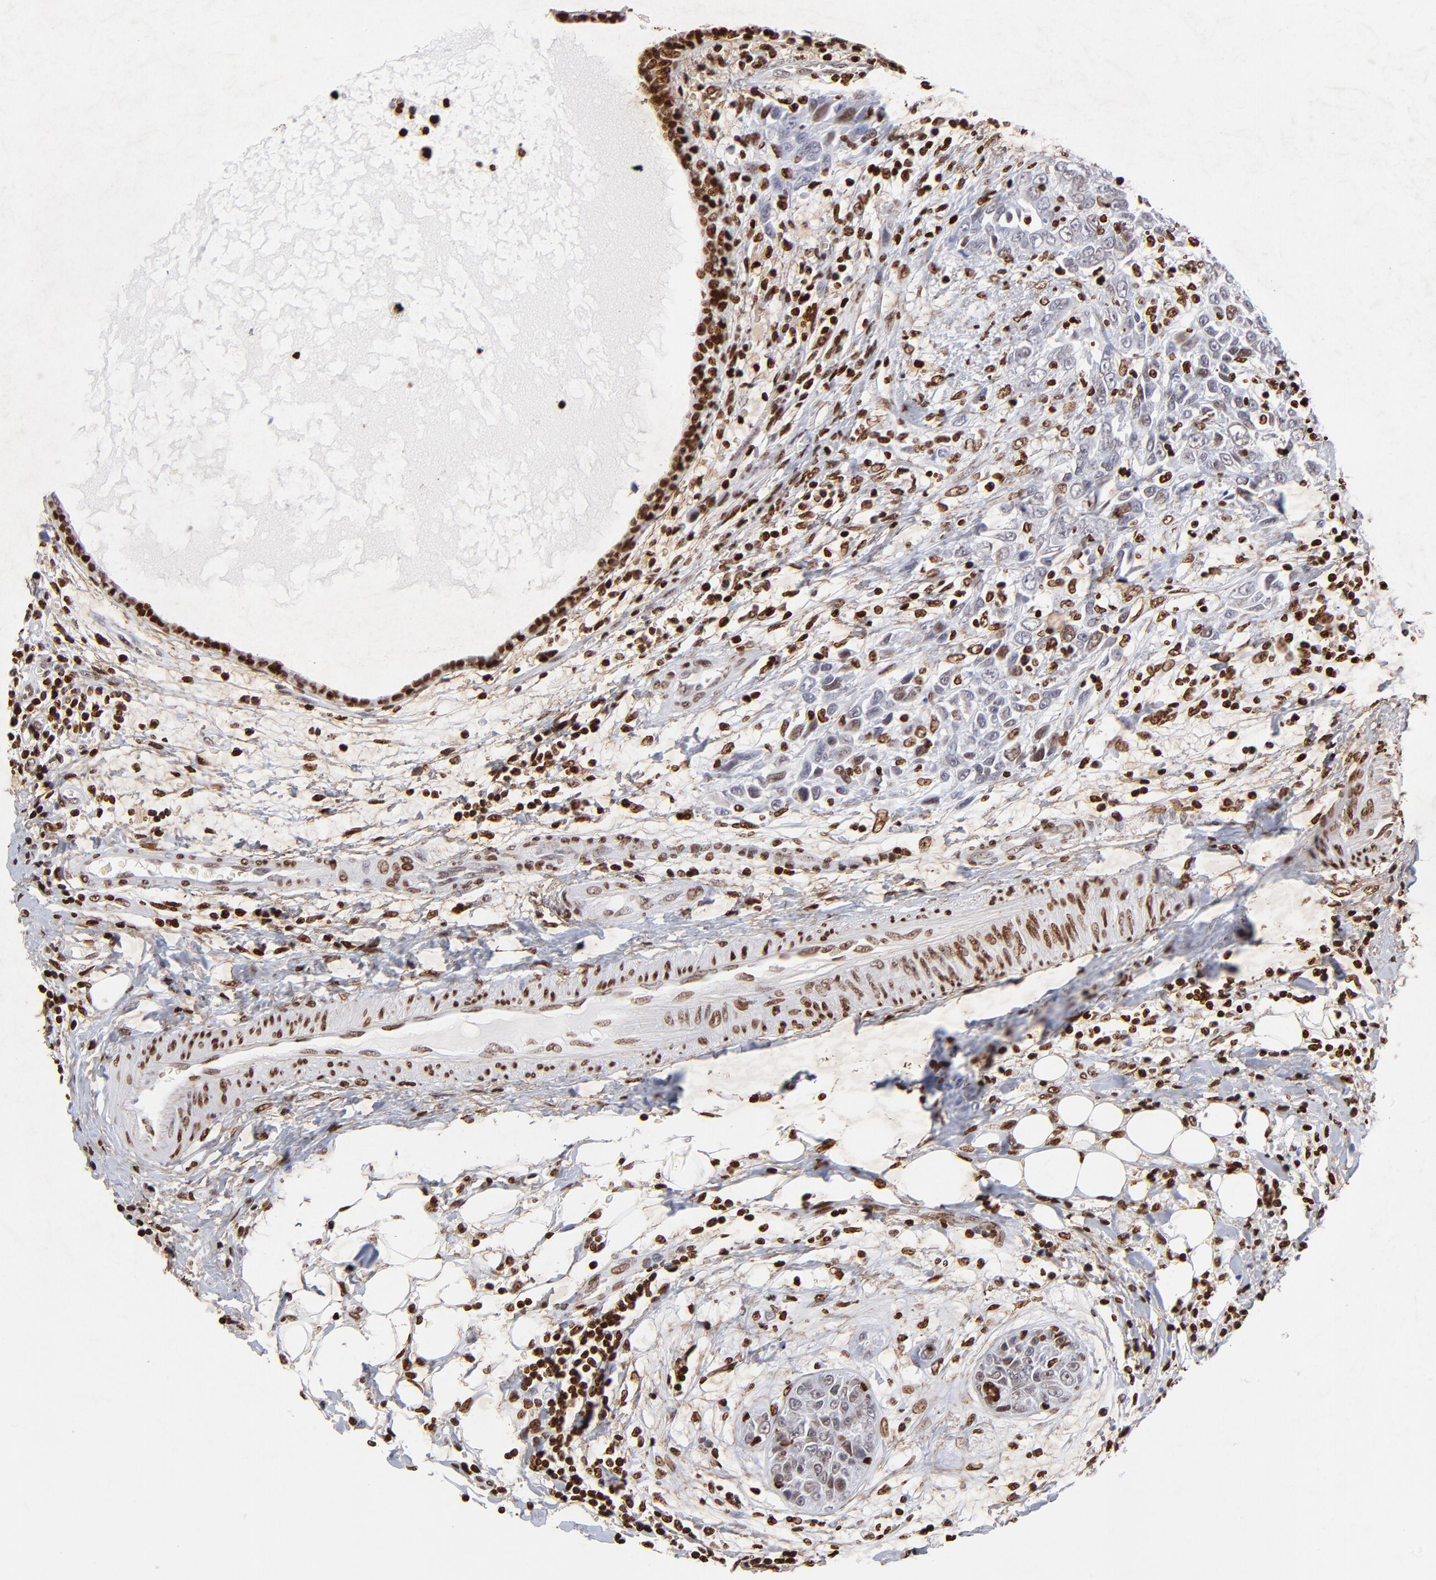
{"staining": {"intensity": "strong", "quantity": ">75%", "location": "nuclear"}, "tissue": "breast cancer", "cell_type": "Tumor cells", "image_type": "cancer", "snomed": [{"axis": "morphology", "description": "Duct carcinoma"}, {"axis": "topography", "description": "Breast"}], "caption": "Human breast cancer stained with a protein marker displays strong staining in tumor cells.", "gene": "FBH1", "patient": {"sex": "female", "age": 50}}